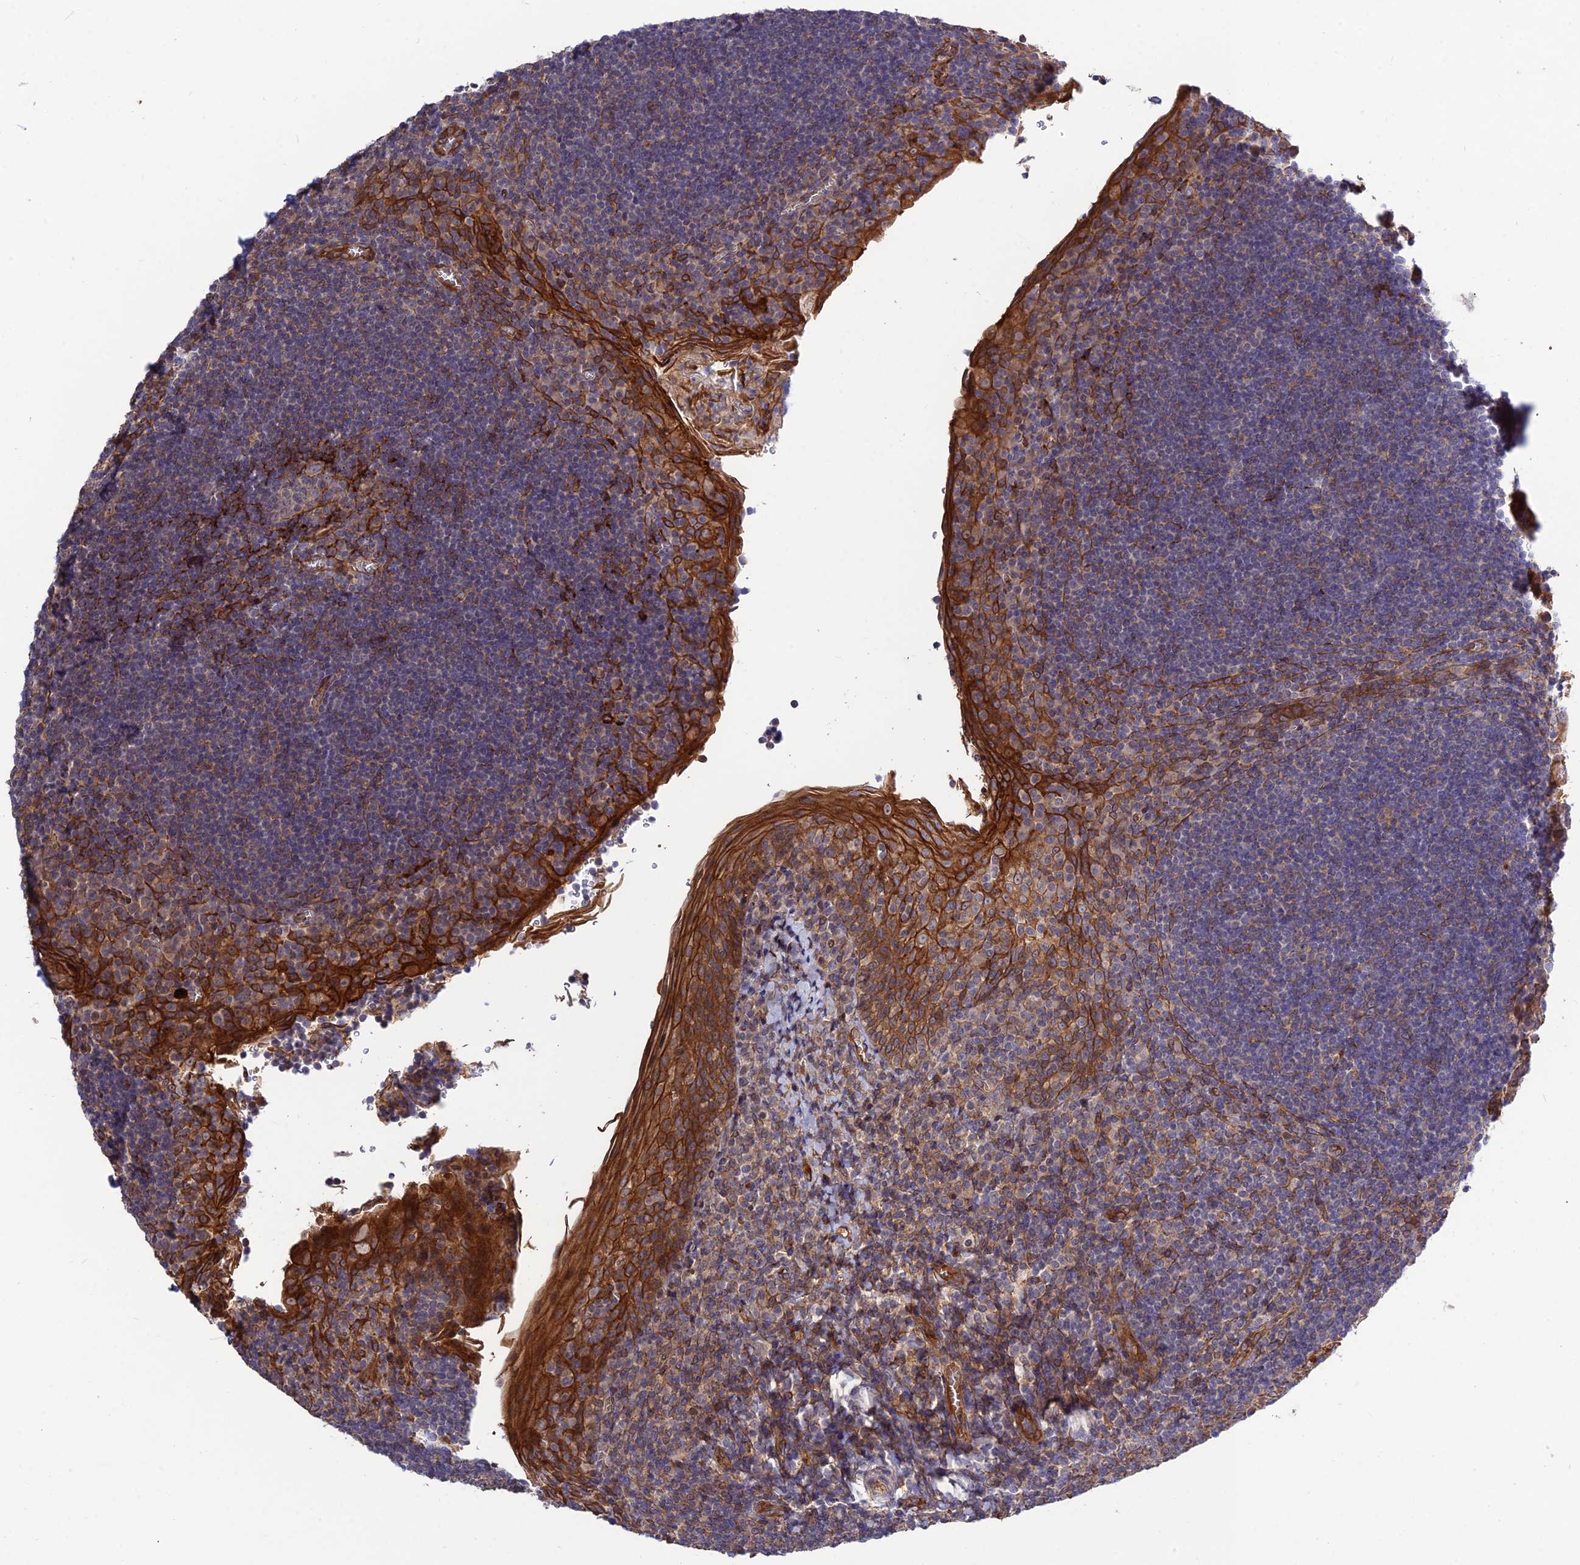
{"staining": {"intensity": "weak", "quantity": "<25%", "location": "cytoplasmic/membranous"}, "tissue": "tonsil", "cell_type": "Germinal center cells", "image_type": "normal", "snomed": [{"axis": "morphology", "description": "Normal tissue, NOS"}, {"axis": "topography", "description": "Tonsil"}], "caption": "DAB immunohistochemical staining of unremarkable human tonsil displays no significant expression in germinal center cells.", "gene": "CRTAP", "patient": {"sex": "male", "age": 27}}